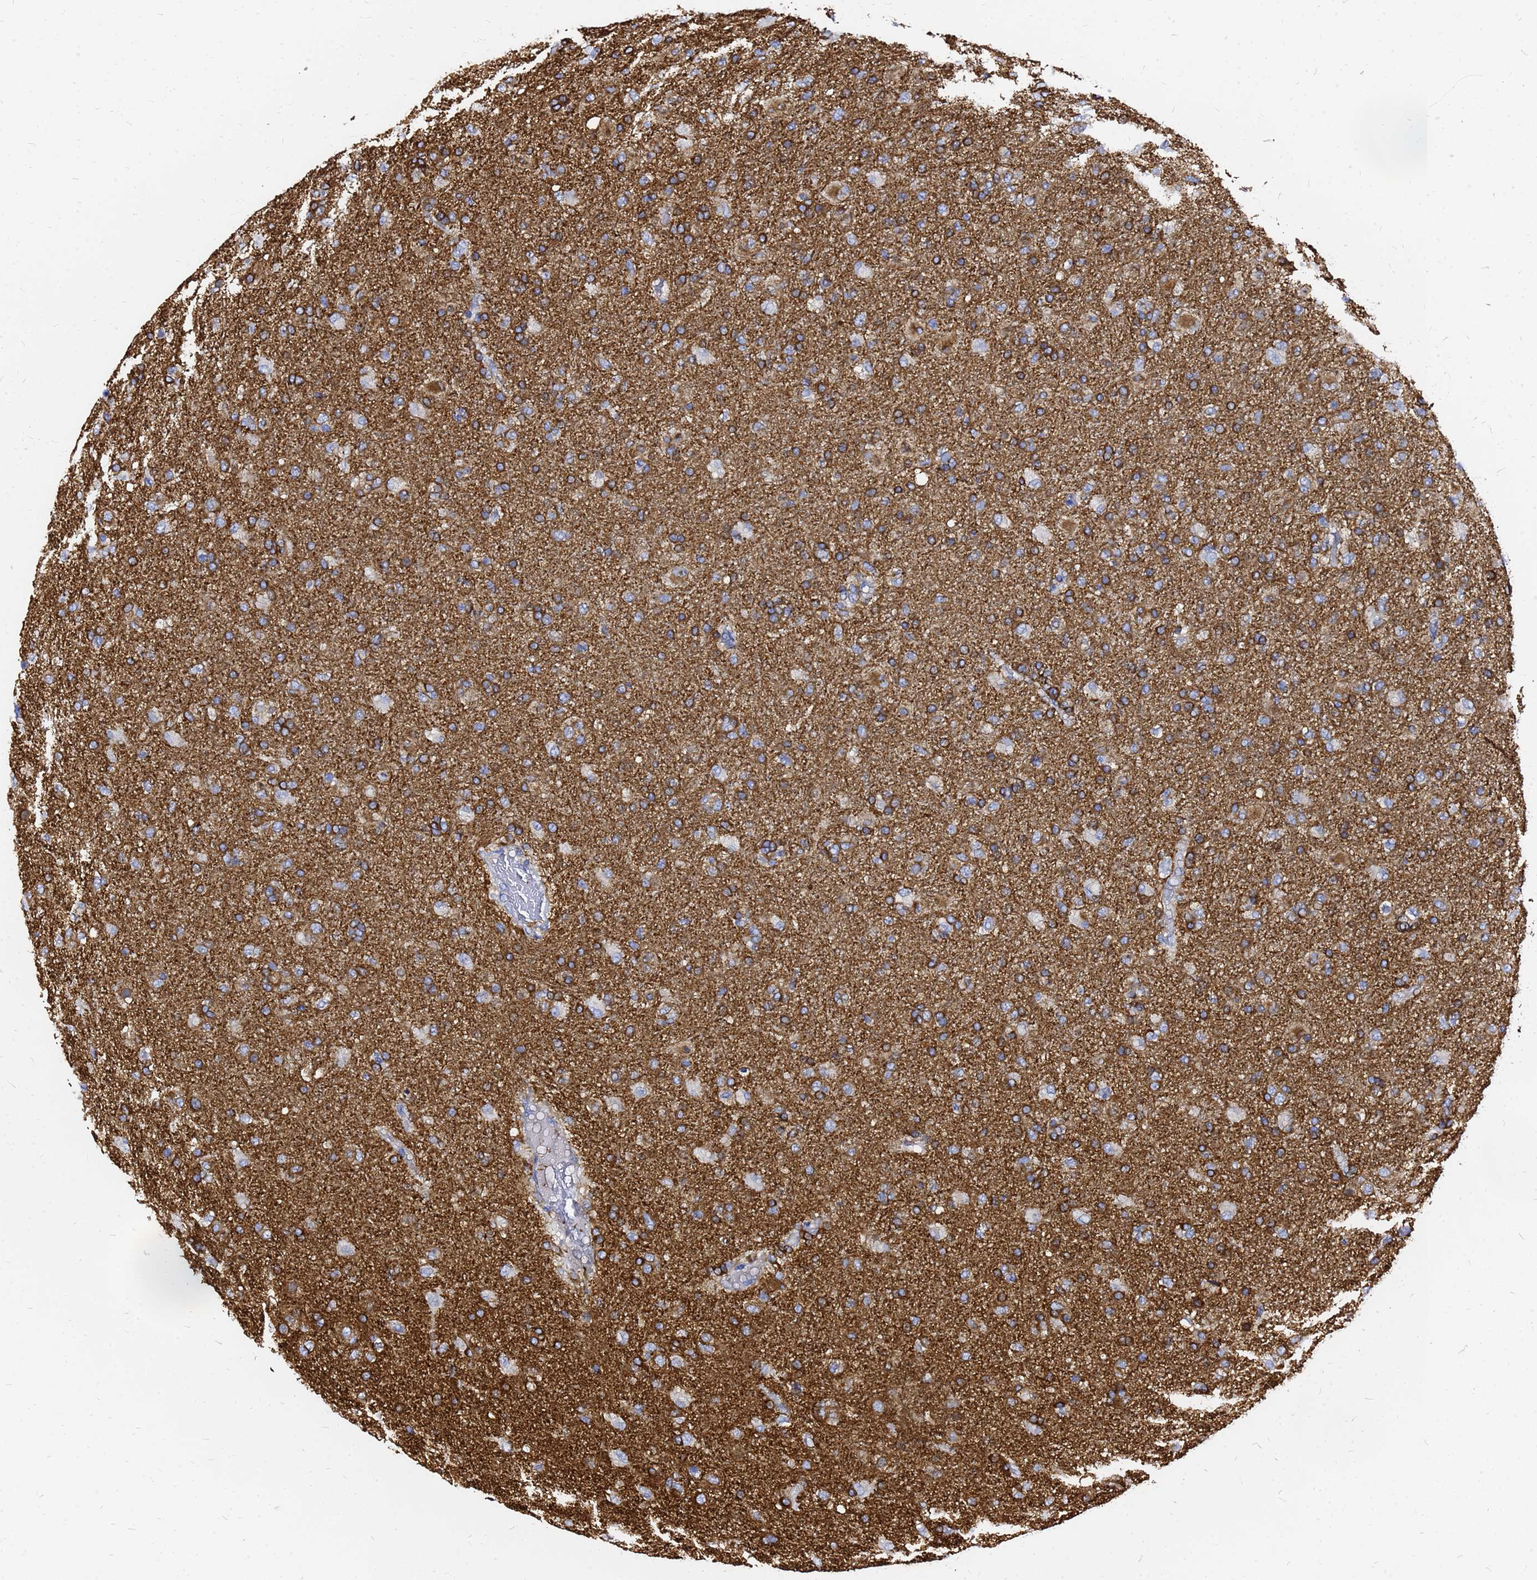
{"staining": {"intensity": "moderate", "quantity": "<25%", "location": "cytoplasmic/membranous"}, "tissue": "glioma", "cell_type": "Tumor cells", "image_type": "cancer", "snomed": [{"axis": "morphology", "description": "Glioma, malignant, Low grade"}, {"axis": "topography", "description": "Brain"}], "caption": "Protein staining of malignant glioma (low-grade) tissue exhibits moderate cytoplasmic/membranous staining in about <25% of tumor cells. The protein is shown in brown color, while the nuclei are stained blue.", "gene": "TUBA8", "patient": {"sex": "male", "age": 65}}